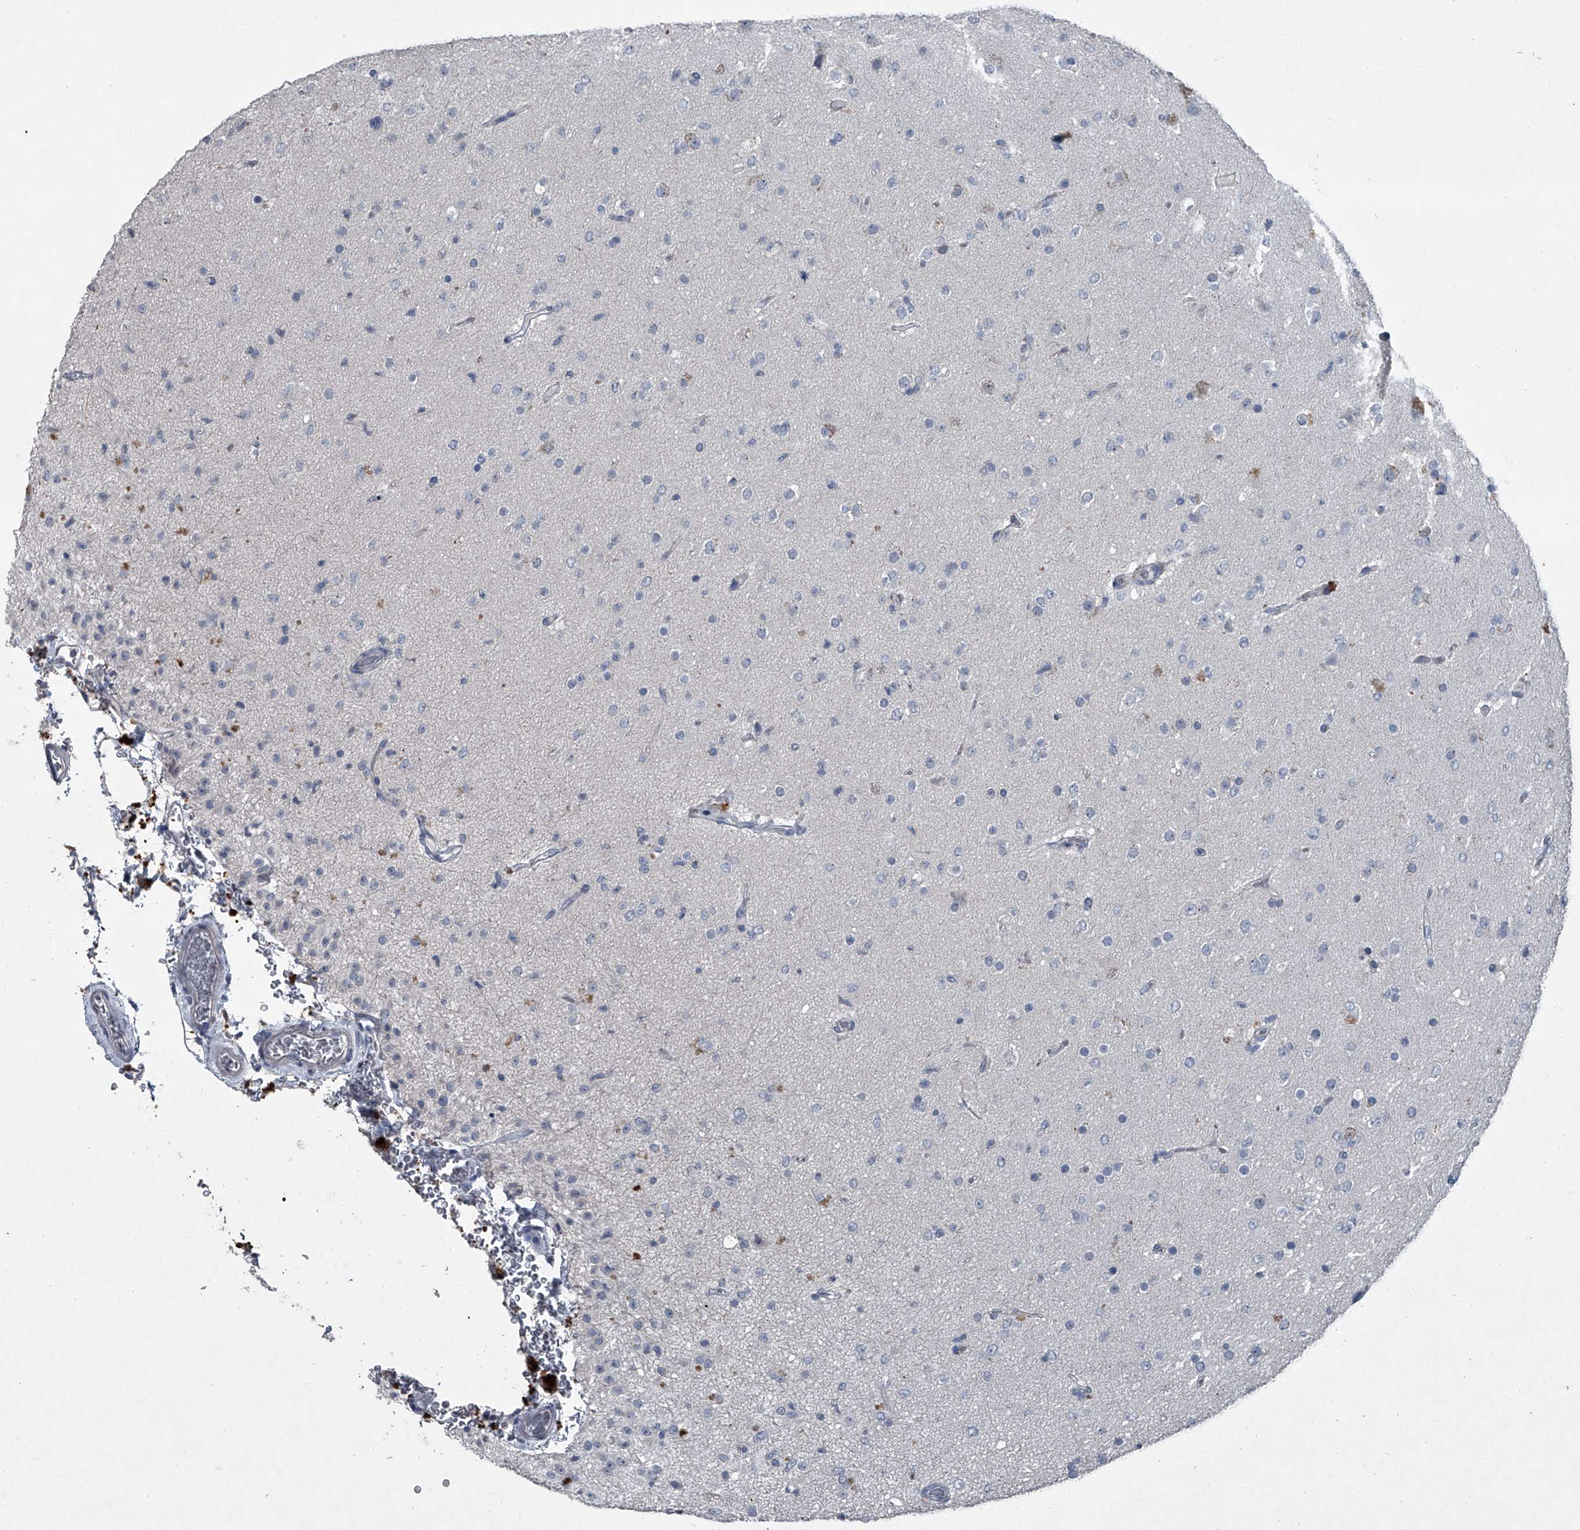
{"staining": {"intensity": "negative", "quantity": "none", "location": "none"}, "tissue": "glioma", "cell_type": "Tumor cells", "image_type": "cancer", "snomed": [{"axis": "morphology", "description": "Glioma, malignant, Low grade"}, {"axis": "topography", "description": "Brain"}], "caption": "Micrograph shows no significant protein expression in tumor cells of malignant glioma (low-grade).", "gene": "HEPHL1", "patient": {"sex": "male", "age": 65}}